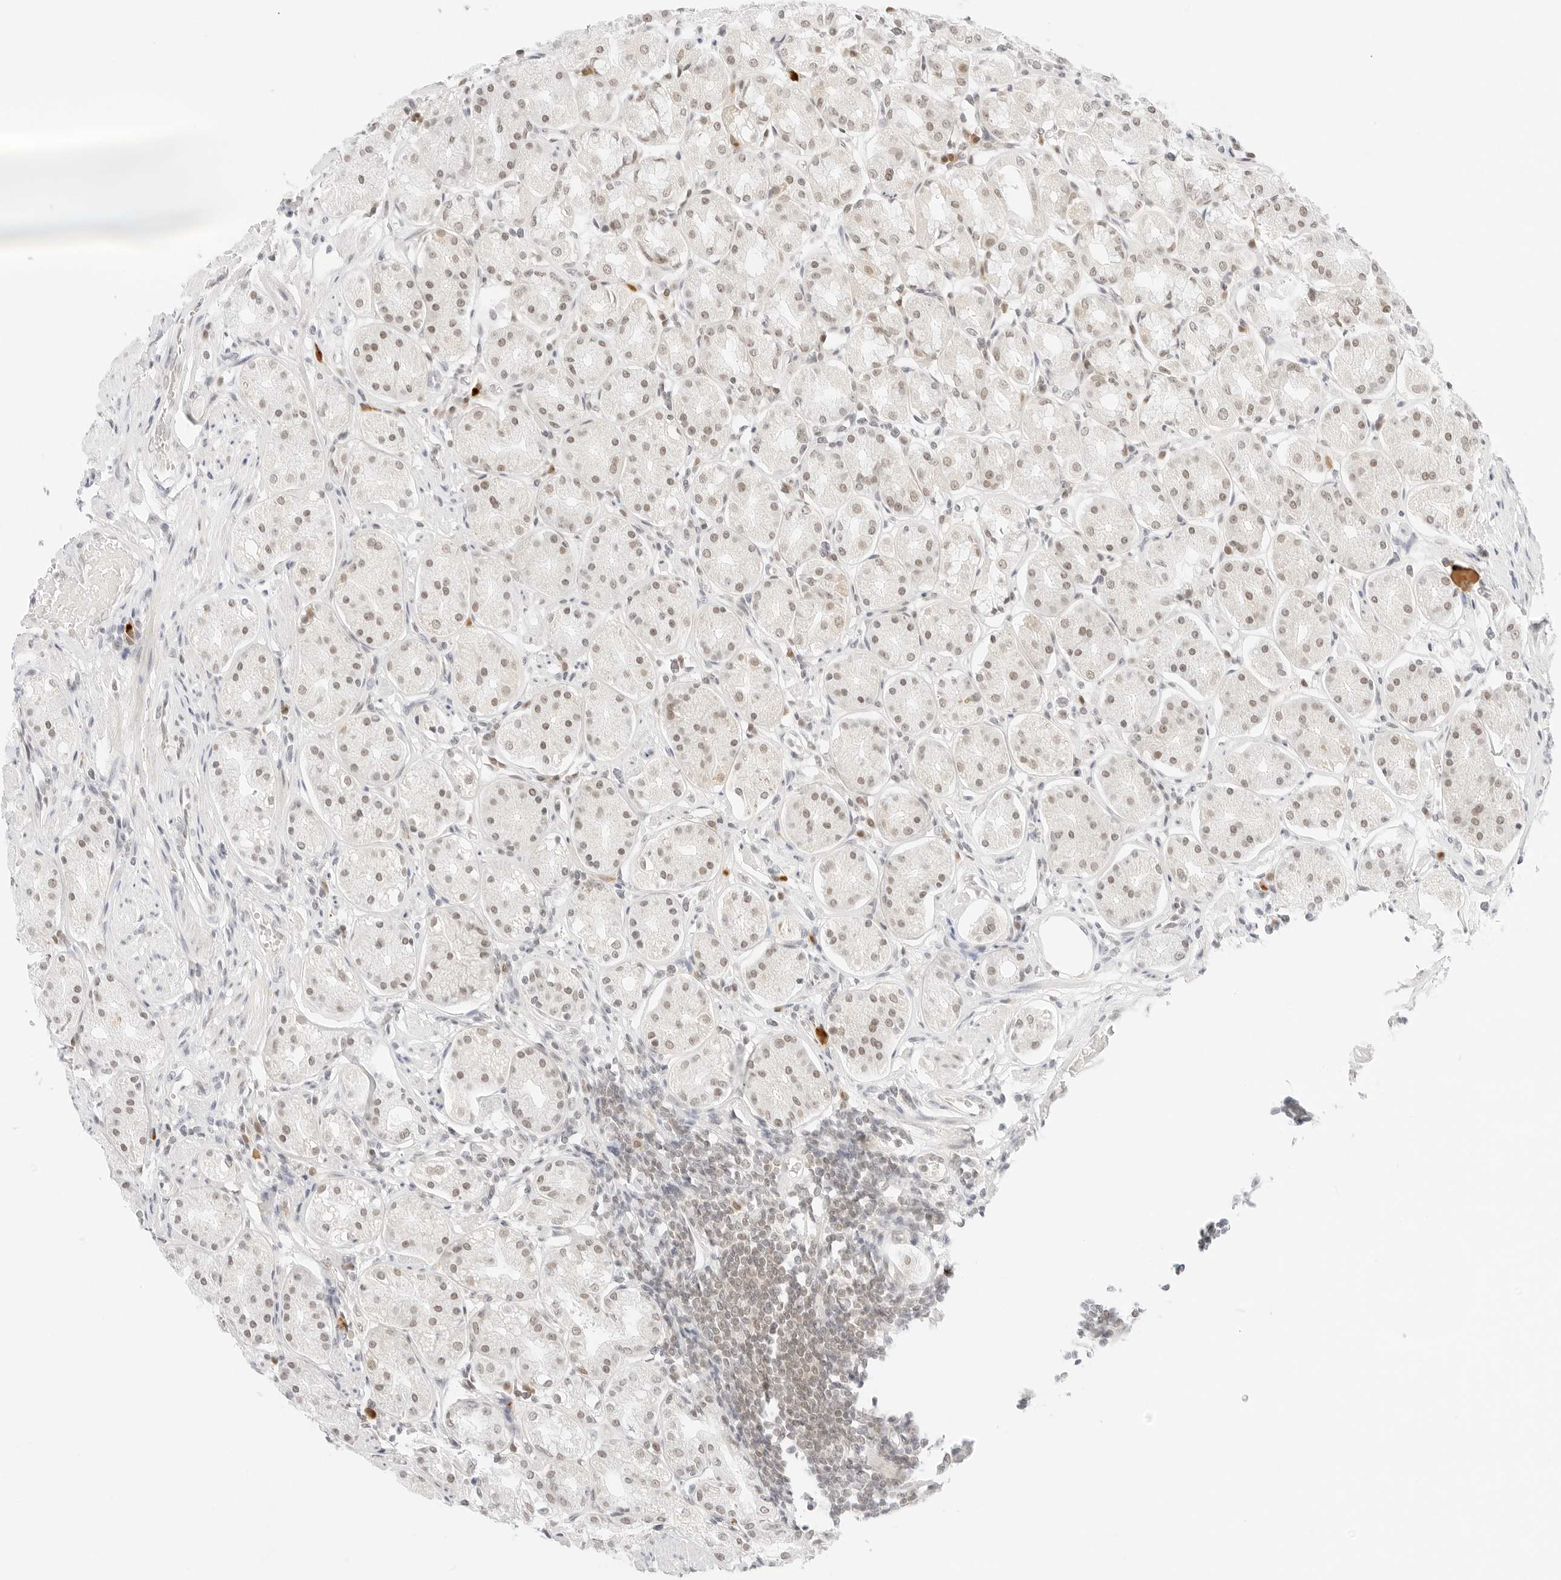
{"staining": {"intensity": "weak", "quantity": "<25%", "location": "nuclear"}, "tissue": "stomach", "cell_type": "Glandular cells", "image_type": "normal", "snomed": [{"axis": "morphology", "description": "Normal tissue, NOS"}, {"axis": "topography", "description": "Stomach"}, {"axis": "topography", "description": "Stomach, lower"}], "caption": "Protein analysis of unremarkable stomach displays no significant positivity in glandular cells.", "gene": "POLR3C", "patient": {"sex": "female", "age": 56}}